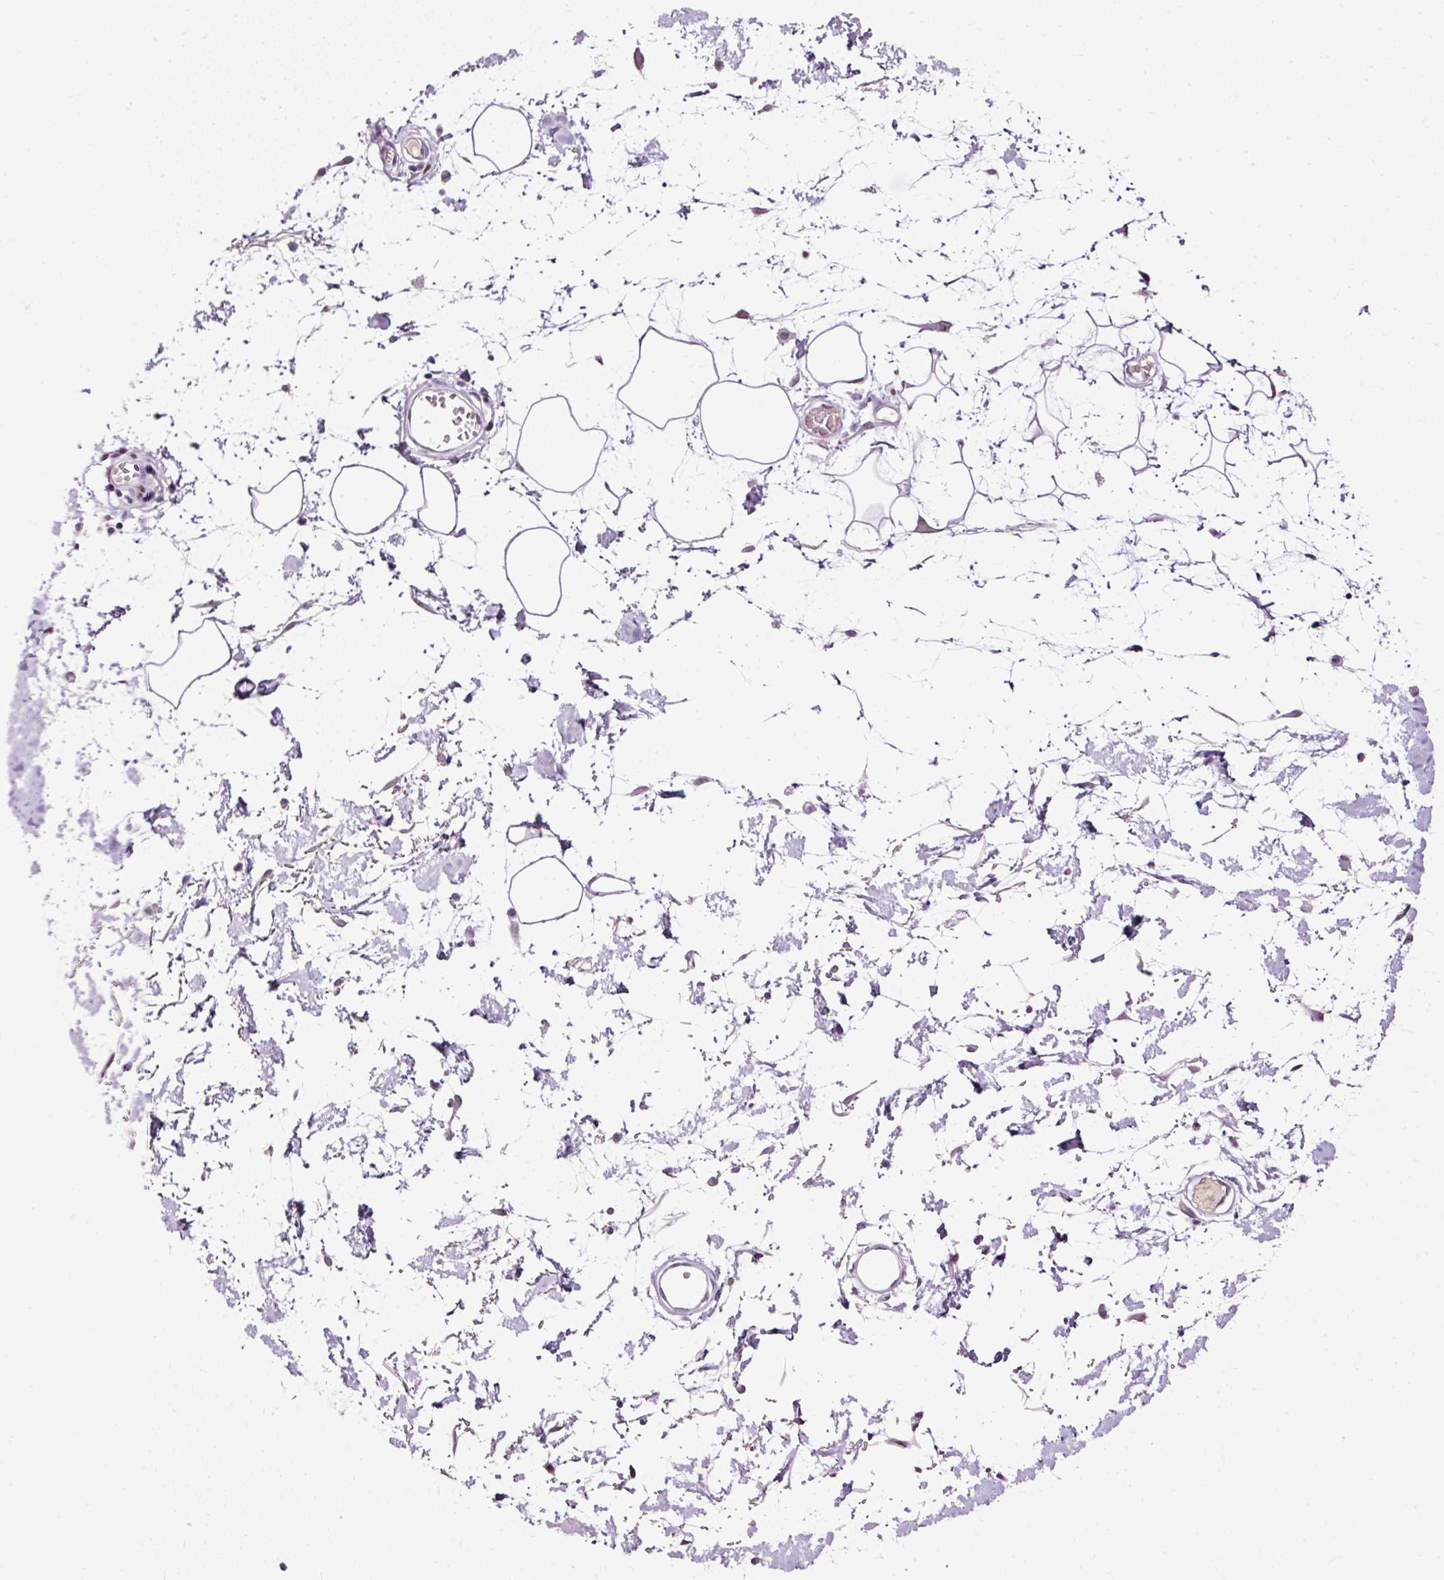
{"staining": {"intensity": "negative", "quantity": "none", "location": "none"}, "tissue": "adipose tissue", "cell_type": "Adipocytes", "image_type": "normal", "snomed": [{"axis": "morphology", "description": "Normal tissue, NOS"}, {"axis": "topography", "description": "Vulva"}, {"axis": "topography", "description": "Peripheral nerve tissue"}], "caption": "Protein analysis of unremarkable adipose tissue exhibits no significant staining in adipocytes. (Brightfield microscopy of DAB (3,3'-diaminobenzidine) immunohistochemistry at high magnification).", "gene": "PDE6B", "patient": {"sex": "female", "age": 68}}